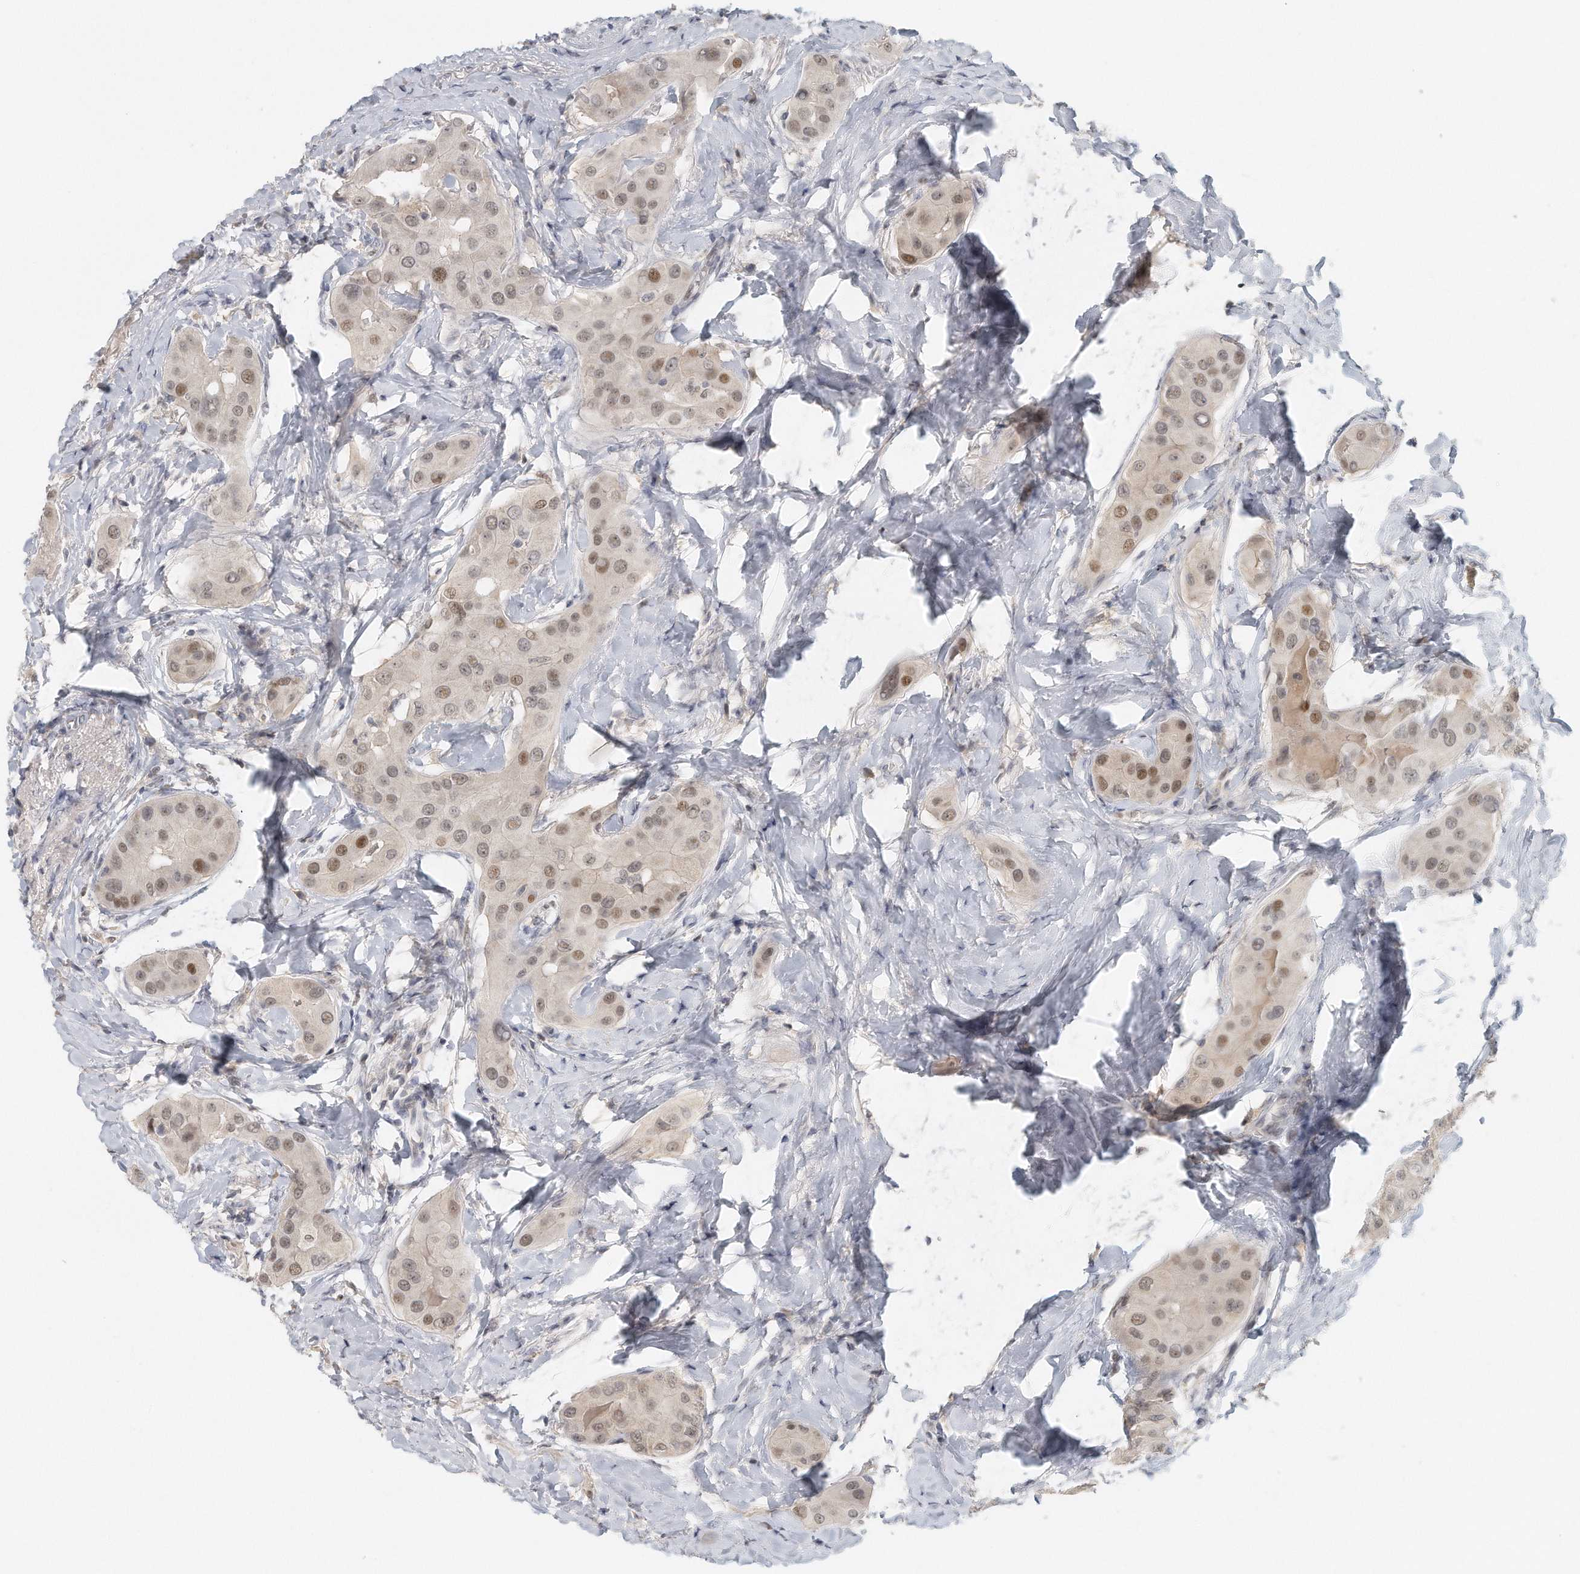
{"staining": {"intensity": "moderate", "quantity": ">75%", "location": "nuclear"}, "tissue": "thyroid cancer", "cell_type": "Tumor cells", "image_type": "cancer", "snomed": [{"axis": "morphology", "description": "Papillary adenocarcinoma, NOS"}, {"axis": "topography", "description": "Thyroid gland"}], "caption": "This image reveals thyroid papillary adenocarcinoma stained with immunohistochemistry to label a protein in brown. The nuclear of tumor cells show moderate positivity for the protein. Nuclei are counter-stained blue.", "gene": "DDX43", "patient": {"sex": "male", "age": 33}}